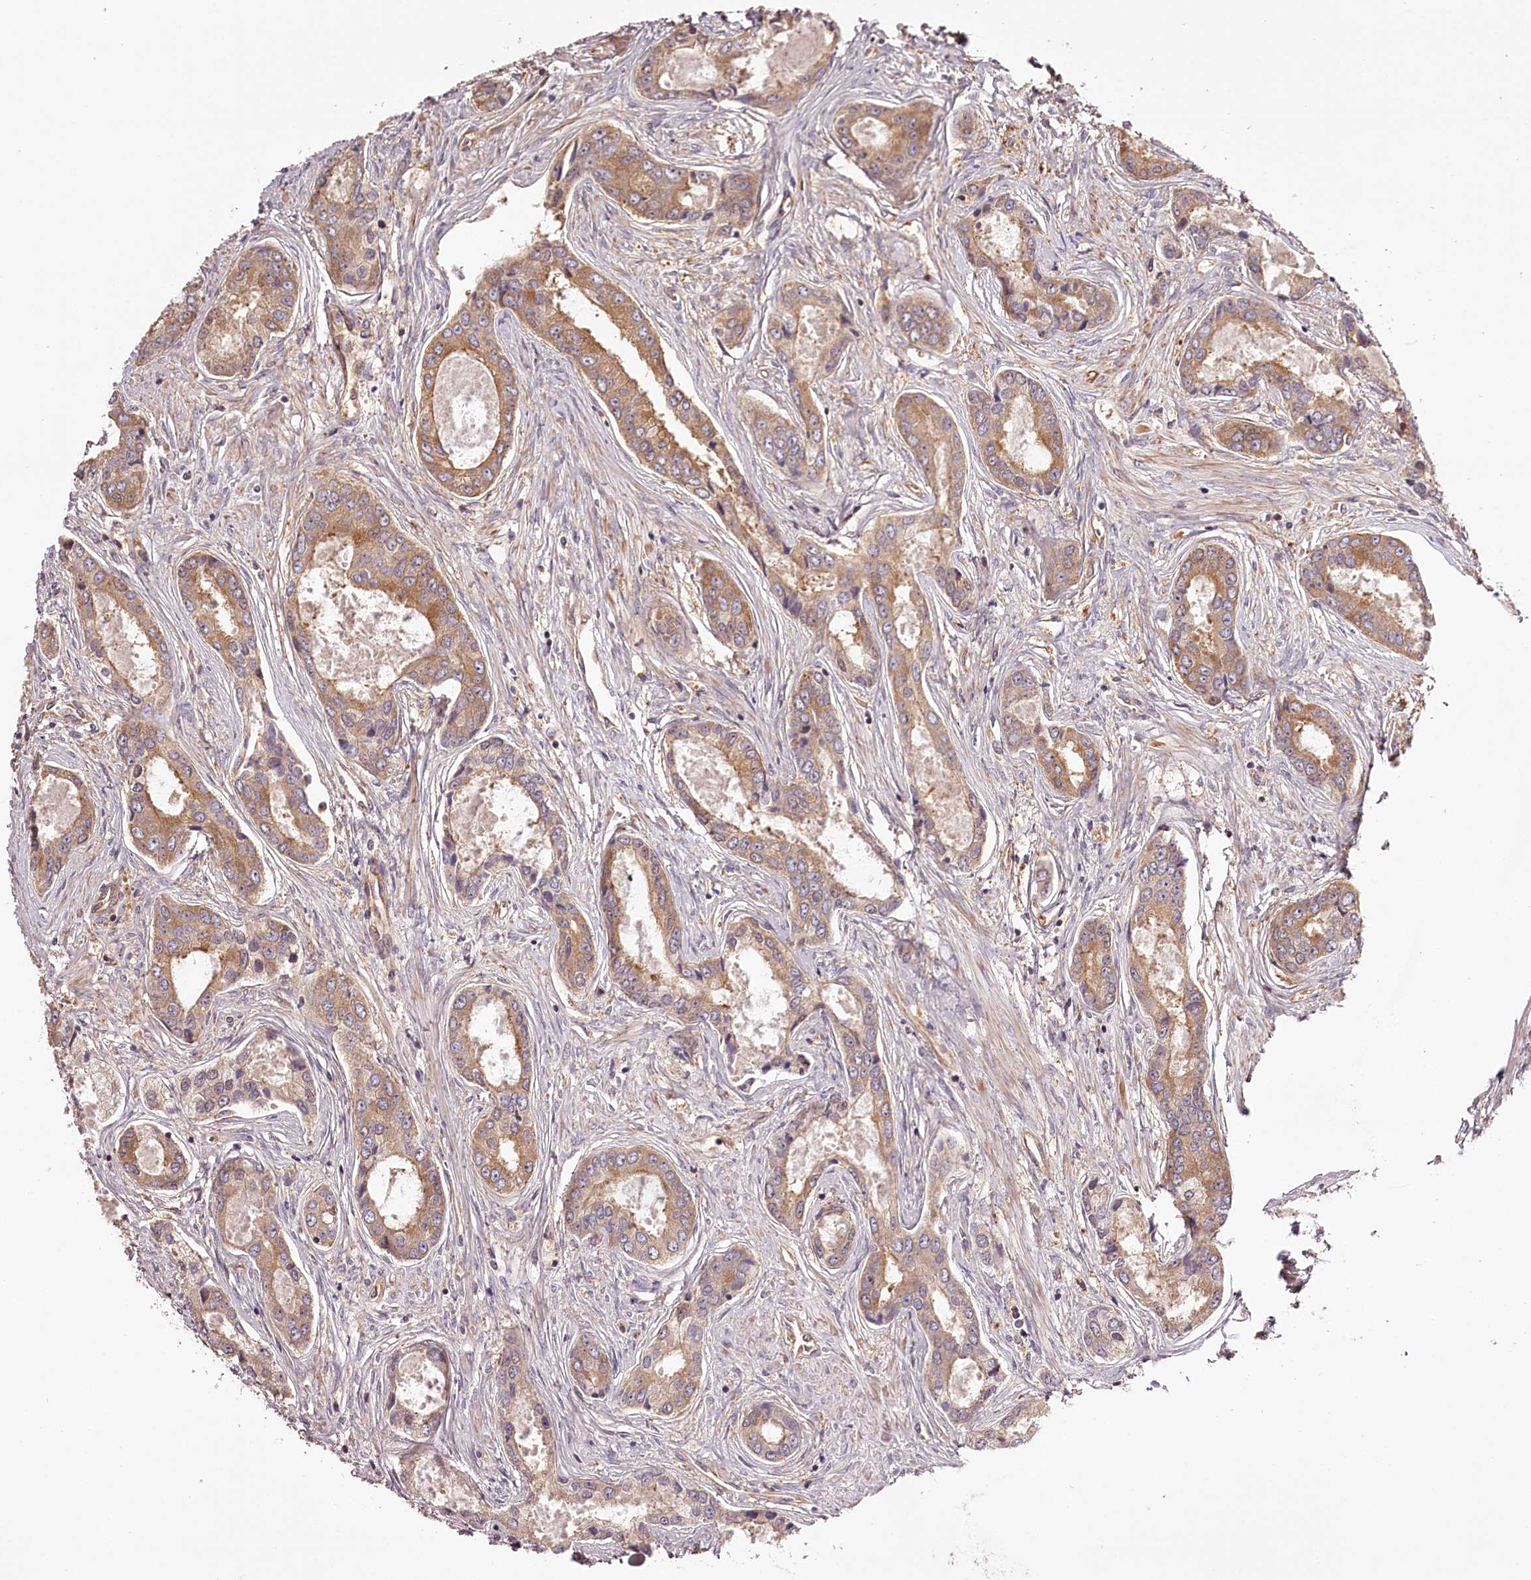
{"staining": {"intensity": "moderate", "quantity": ">75%", "location": "cytoplasmic/membranous"}, "tissue": "prostate cancer", "cell_type": "Tumor cells", "image_type": "cancer", "snomed": [{"axis": "morphology", "description": "Adenocarcinoma, Low grade"}, {"axis": "topography", "description": "Prostate"}], "caption": "The photomicrograph displays a brown stain indicating the presence of a protein in the cytoplasmic/membranous of tumor cells in prostate cancer.", "gene": "TARS1", "patient": {"sex": "male", "age": 68}}